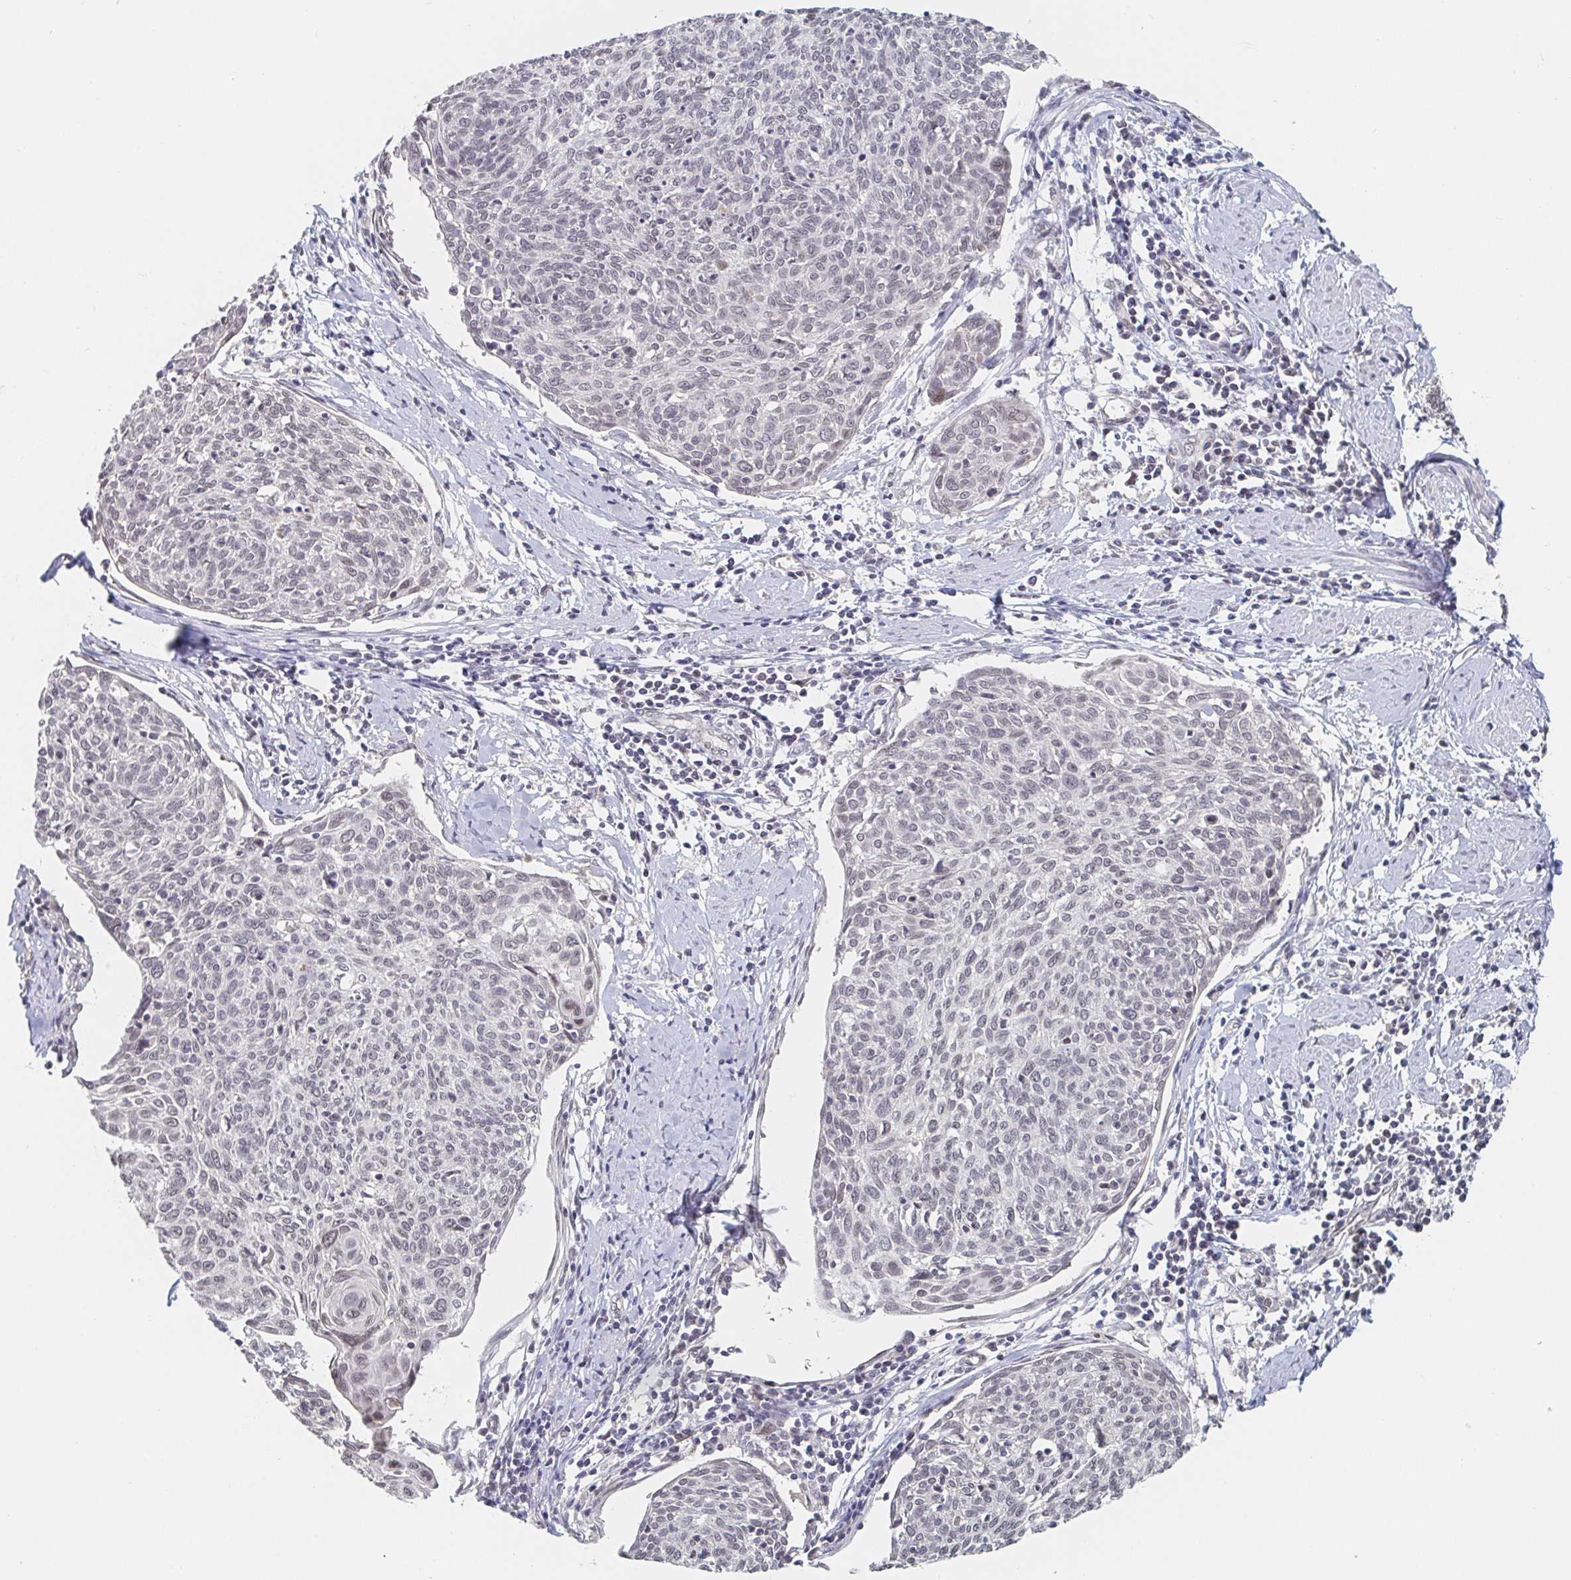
{"staining": {"intensity": "negative", "quantity": "none", "location": "none"}, "tissue": "cervical cancer", "cell_type": "Tumor cells", "image_type": "cancer", "snomed": [{"axis": "morphology", "description": "Squamous cell carcinoma, NOS"}, {"axis": "topography", "description": "Cervix"}], "caption": "This is a image of immunohistochemistry (IHC) staining of cervical squamous cell carcinoma, which shows no expression in tumor cells.", "gene": "CHD2", "patient": {"sex": "female", "age": 49}}